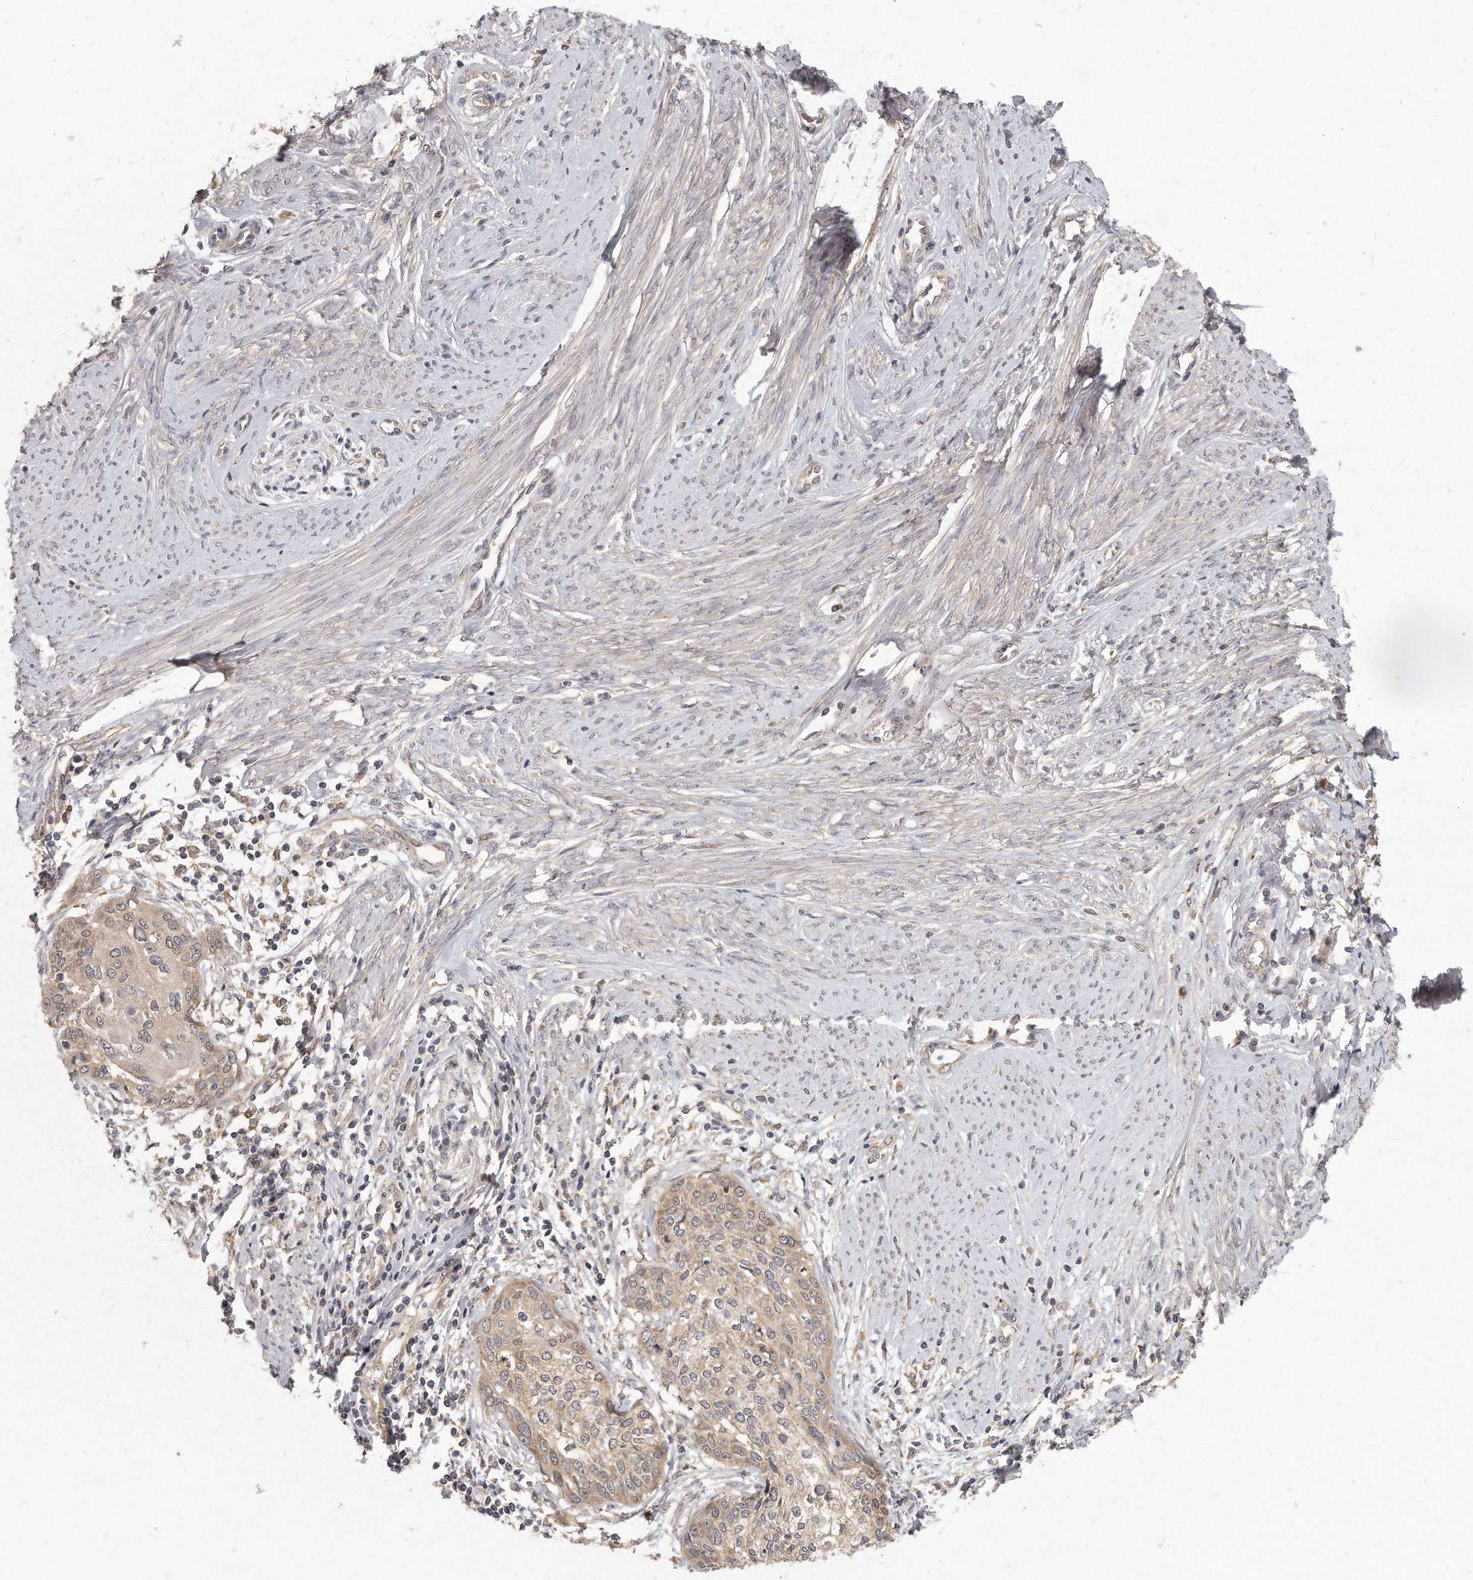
{"staining": {"intensity": "weak", "quantity": ">75%", "location": "cytoplasmic/membranous"}, "tissue": "cervical cancer", "cell_type": "Tumor cells", "image_type": "cancer", "snomed": [{"axis": "morphology", "description": "Squamous cell carcinoma, NOS"}, {"axis": "topography", "description": "Cervix"}], "caption": "Protein expression by immunohistochemistry (IHC) shows weak cytoplasmic/membranous positivity in about >75% of tumor cells in squamous cell carcinoma (cervical). (IHC, brightfield microscopy, high magnification).", "gene": "LGALS8", "patient": {"sex": "female", "age": 37}}